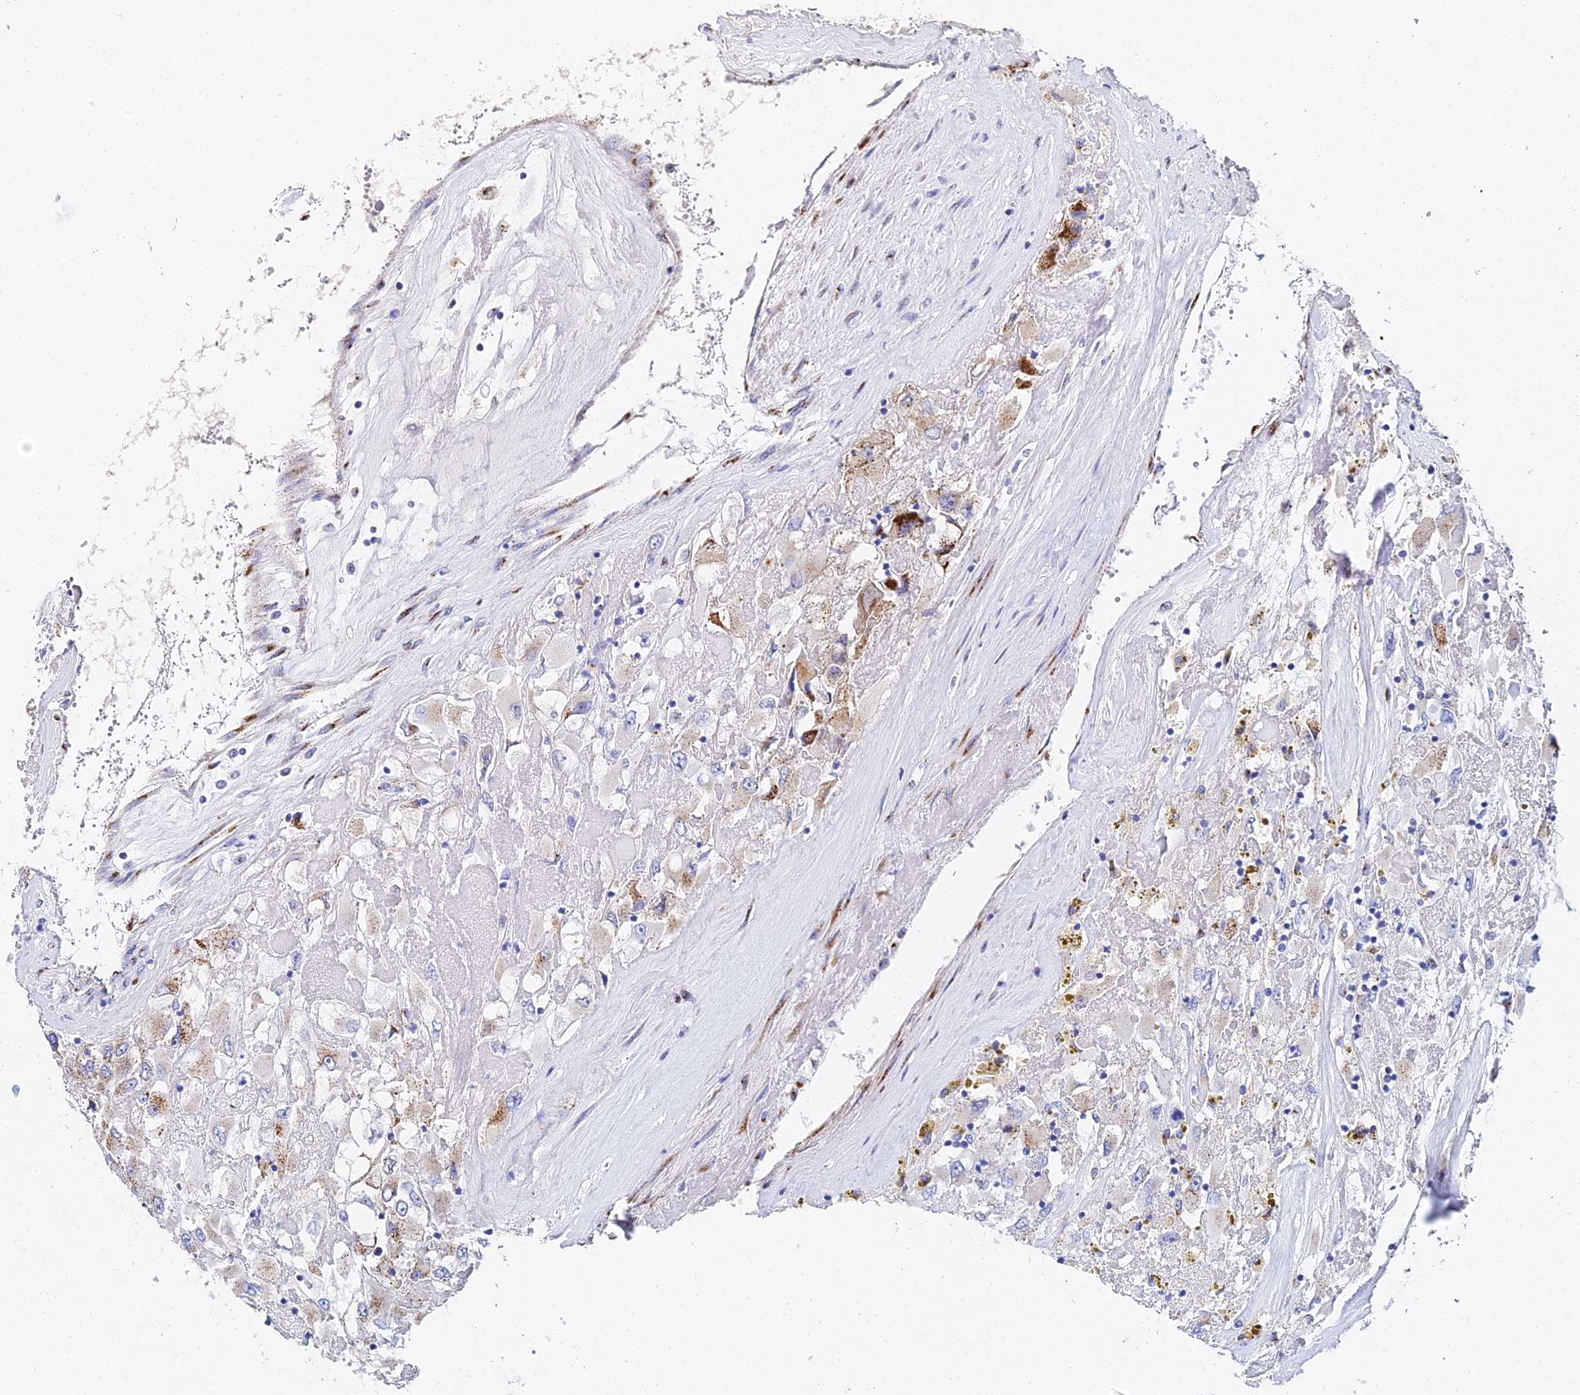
{"staining": {"intensity": "moderate", "quantity": "25%-75%", "location": "cytoplasmic/membranous"}, "tissue": "renal cancer", "cell_type": "Tumor cells", "image_type": "cancer", "snomed": [{"axis": "morphology", "description": "Adenocarcinoma, NOS"}, {"axis": "topography", "description": "Kidney"}], "caption": "High-power microscopy captured an immunohistochemistry (IHC) histopathology image of adenocarcinoma (renal), revealing moderate cytoplasmic/membranous expression in approximately 25%-75% of tumor cells.", "gene": "ENSG00000268674", "patient": {"sex": "female", "age": 52}}